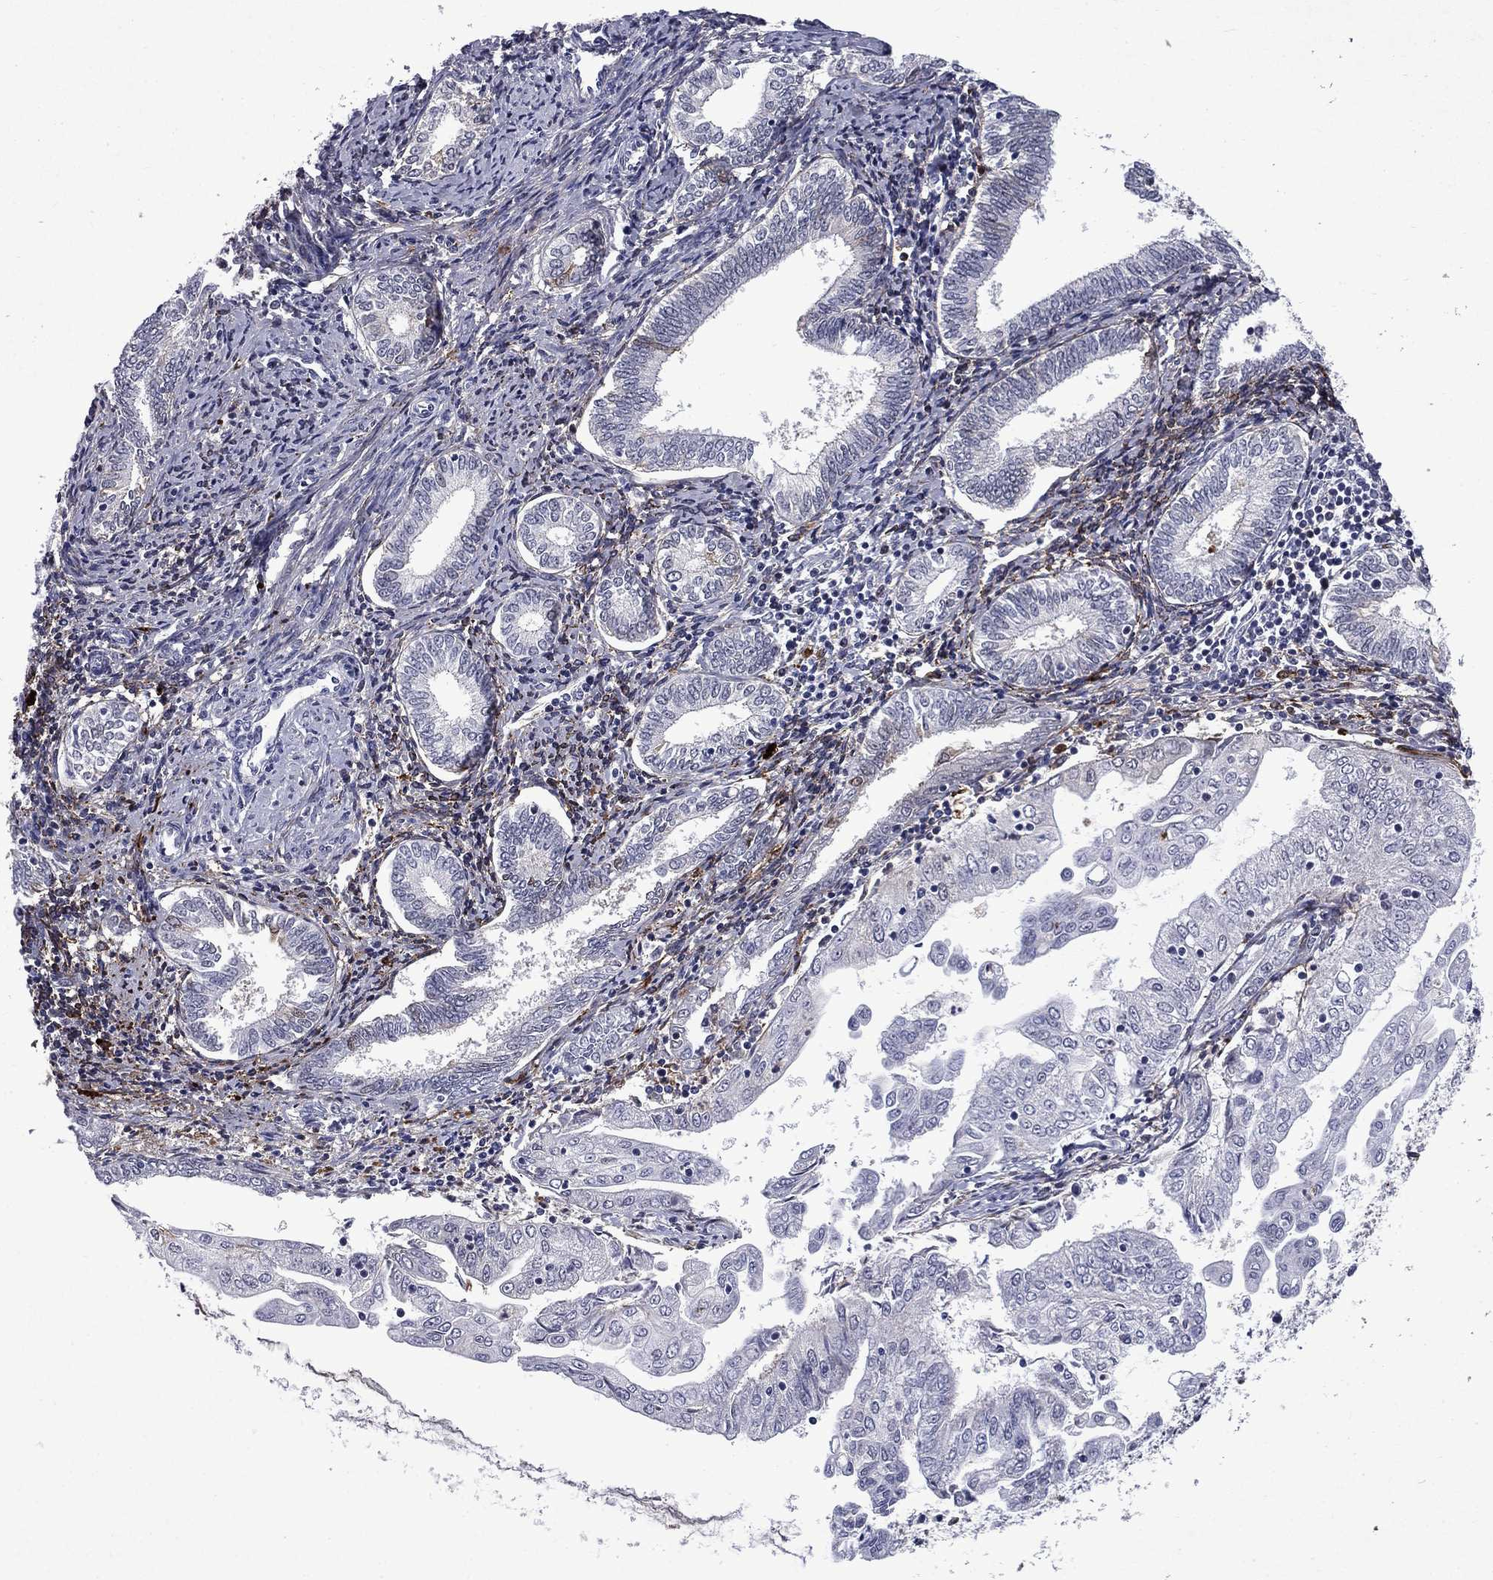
{"staining": {"intensity": "negative", "quantity": "none", "location": "none"}, "tissue": "endometrial cancer", "cell_type": "Tumor cells", "image_type": "cancer", "snomed": [{"axis": "morphology", "description": "Adenocarcinoma, NOS"}, {"axis": "topography", "description": "Endometrium"}], "caption": "Protein analysis of endometrial cancer (adenocarcinoma) reveals no significant positivity in tumor cells.", "gene": "ECM1", "patient": {"sex": "female", "age": 56}}